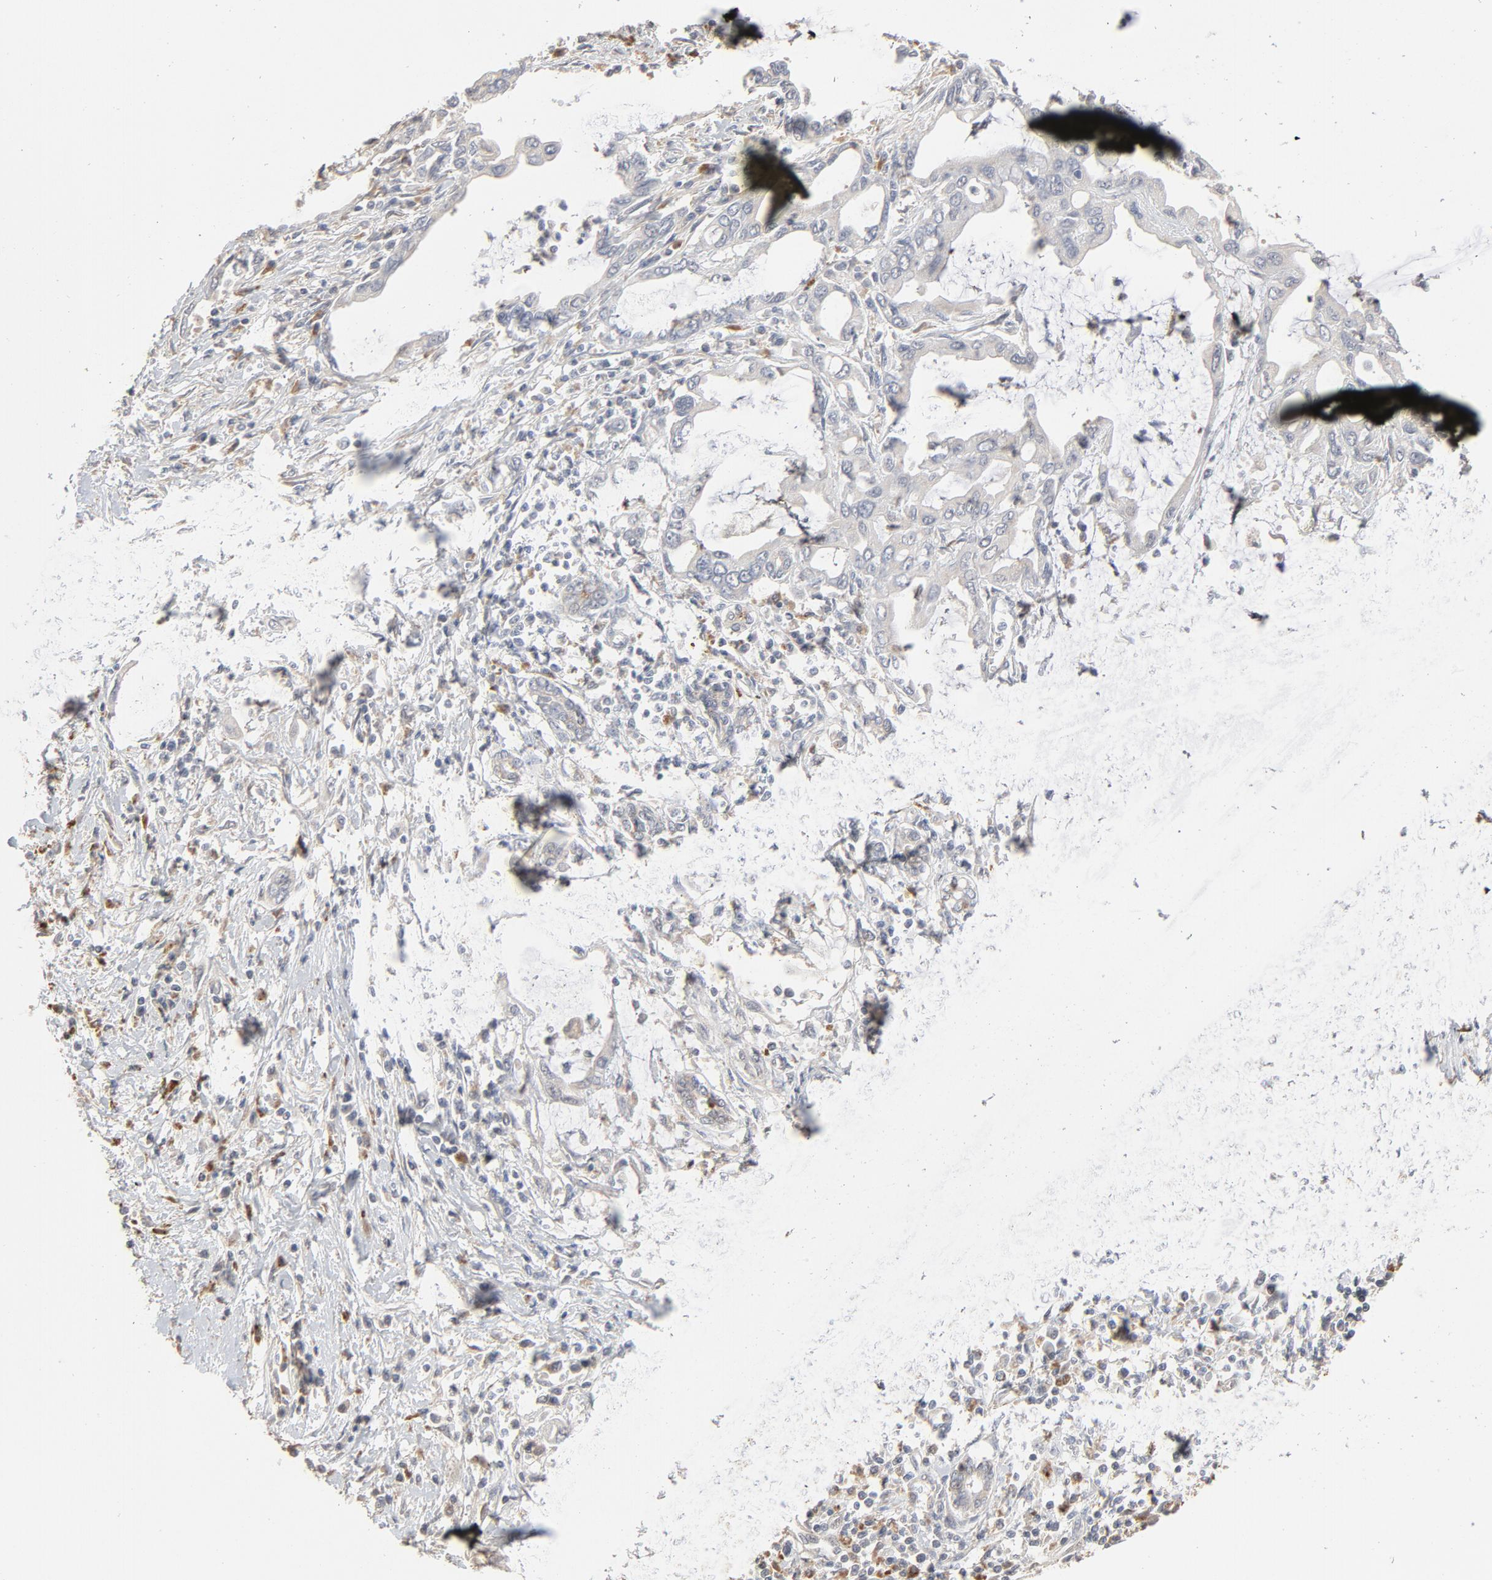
{"staining": {"intensity": "negative", "quantity": "none", "location": "none"}, "tissue": "pancreatic cancer", "cell_type": "Tumor cells", "image_type": "cancer", "snomed": [{"axis": "morphology", "description": "Adenocarcinoma, NOS"}, {"axis": "topography", "description": "Pancreas"}], "caption": "High magnification brightfield microscopy of pancreatic adenocarcinoma stained with DAB (brown) and counterstained with hematoxylin (blue): tumor cells show no significant staining.", "gene": "POMT2", "patient": {"sex": "female", "age": 57}}